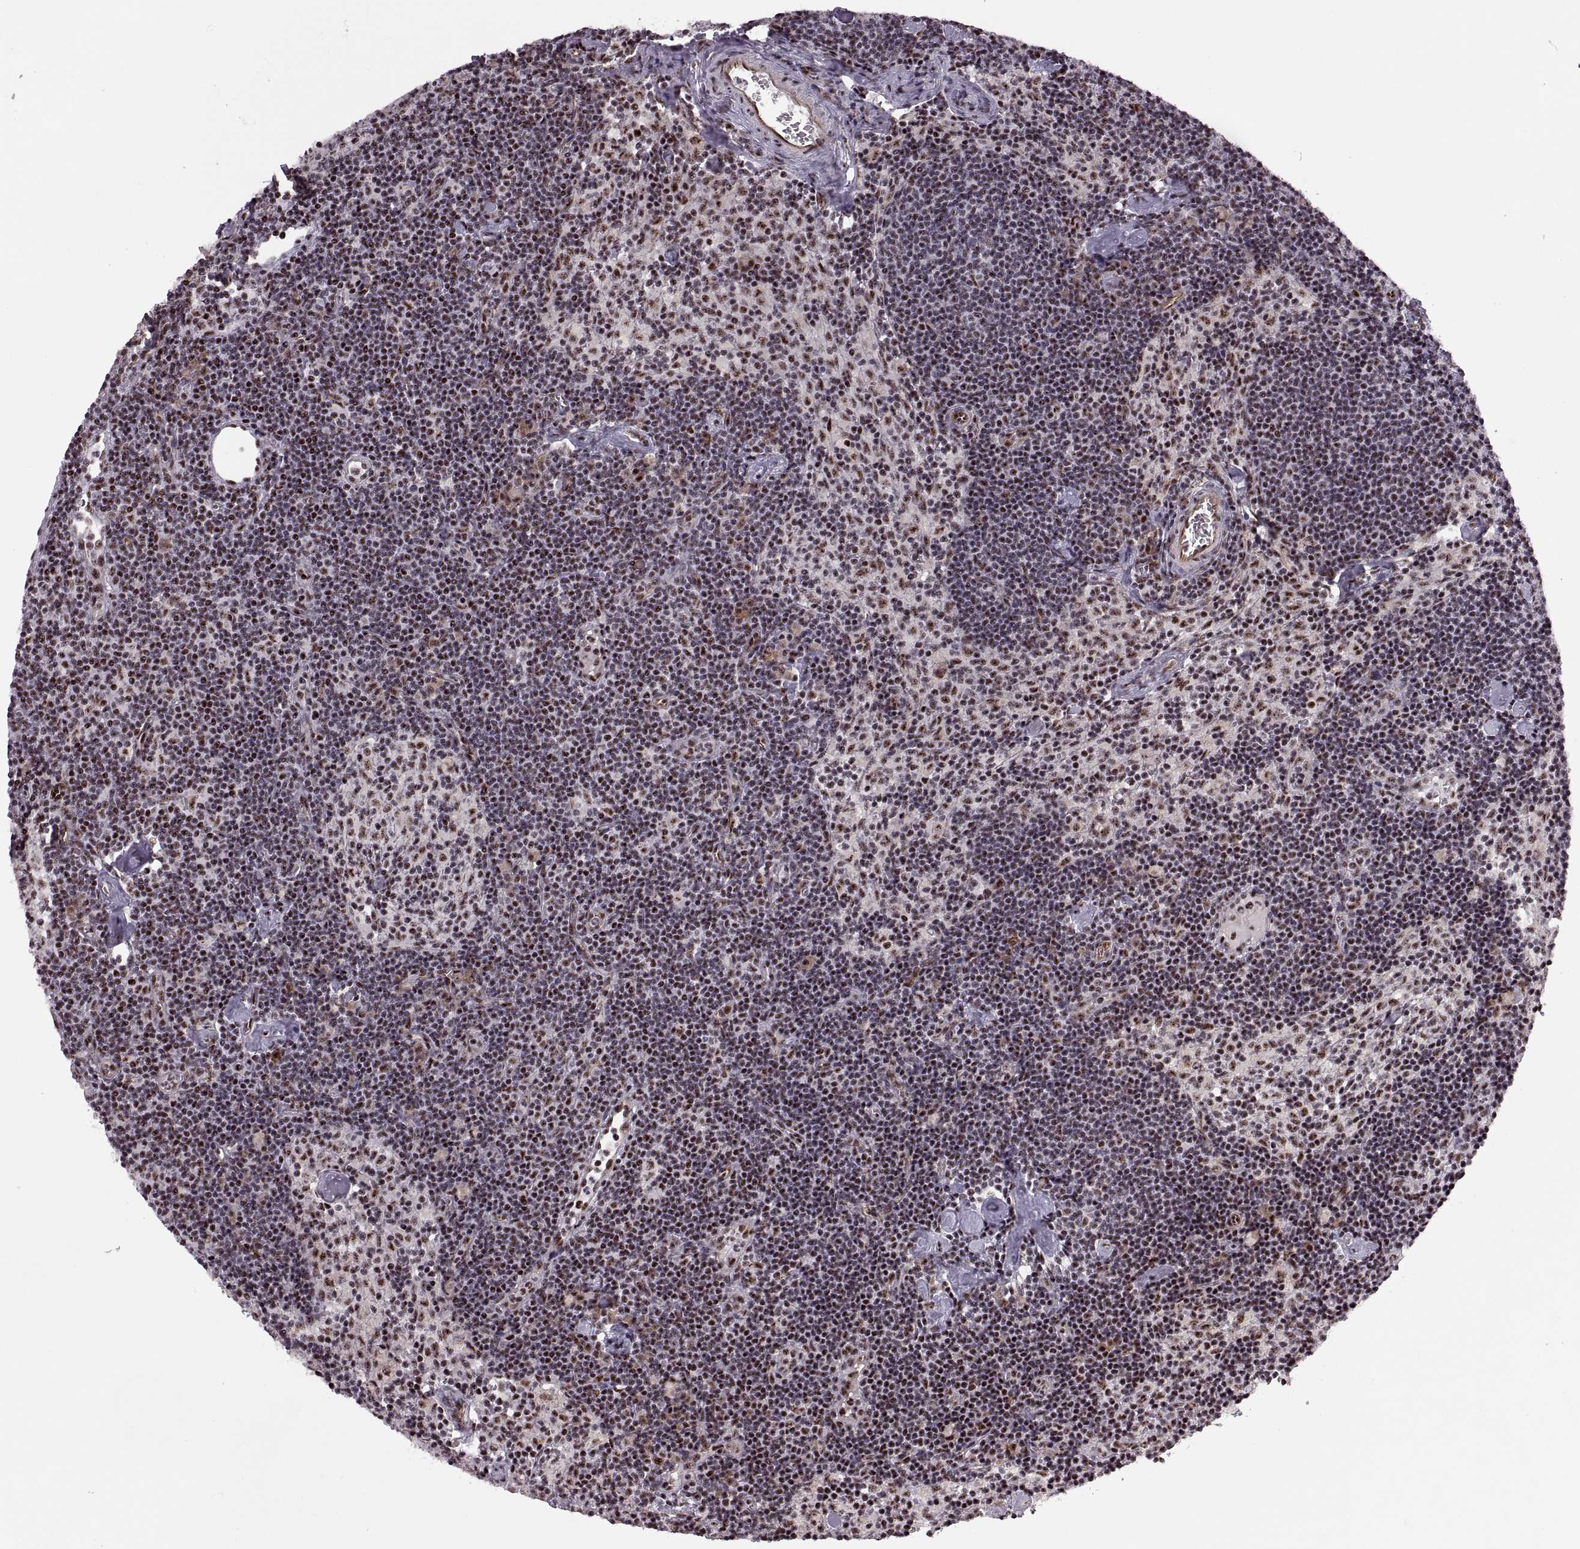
{"staining": {"intensity": "moderate", "quantity": "25%-75%", "location": "nuclear"}, "tissue": "lymph node", "cell_type": "Germinal center cells", "image_type": "normal", "snomed": [{"axis": "morphology", "description": "Normal tissue, NOS"}, {"axis": "topography", "description": "Lymph node"}], "caption": "Protein analysis of benign lymph node reveals moderate nuclear positivity in approximately 25%-75% of germinal center cells. (DAB IHC, brown staining for protein, blue staining for nuclei).", "gene": "ZCCHC17", "patient": {"sex": "female", "age": 42}}